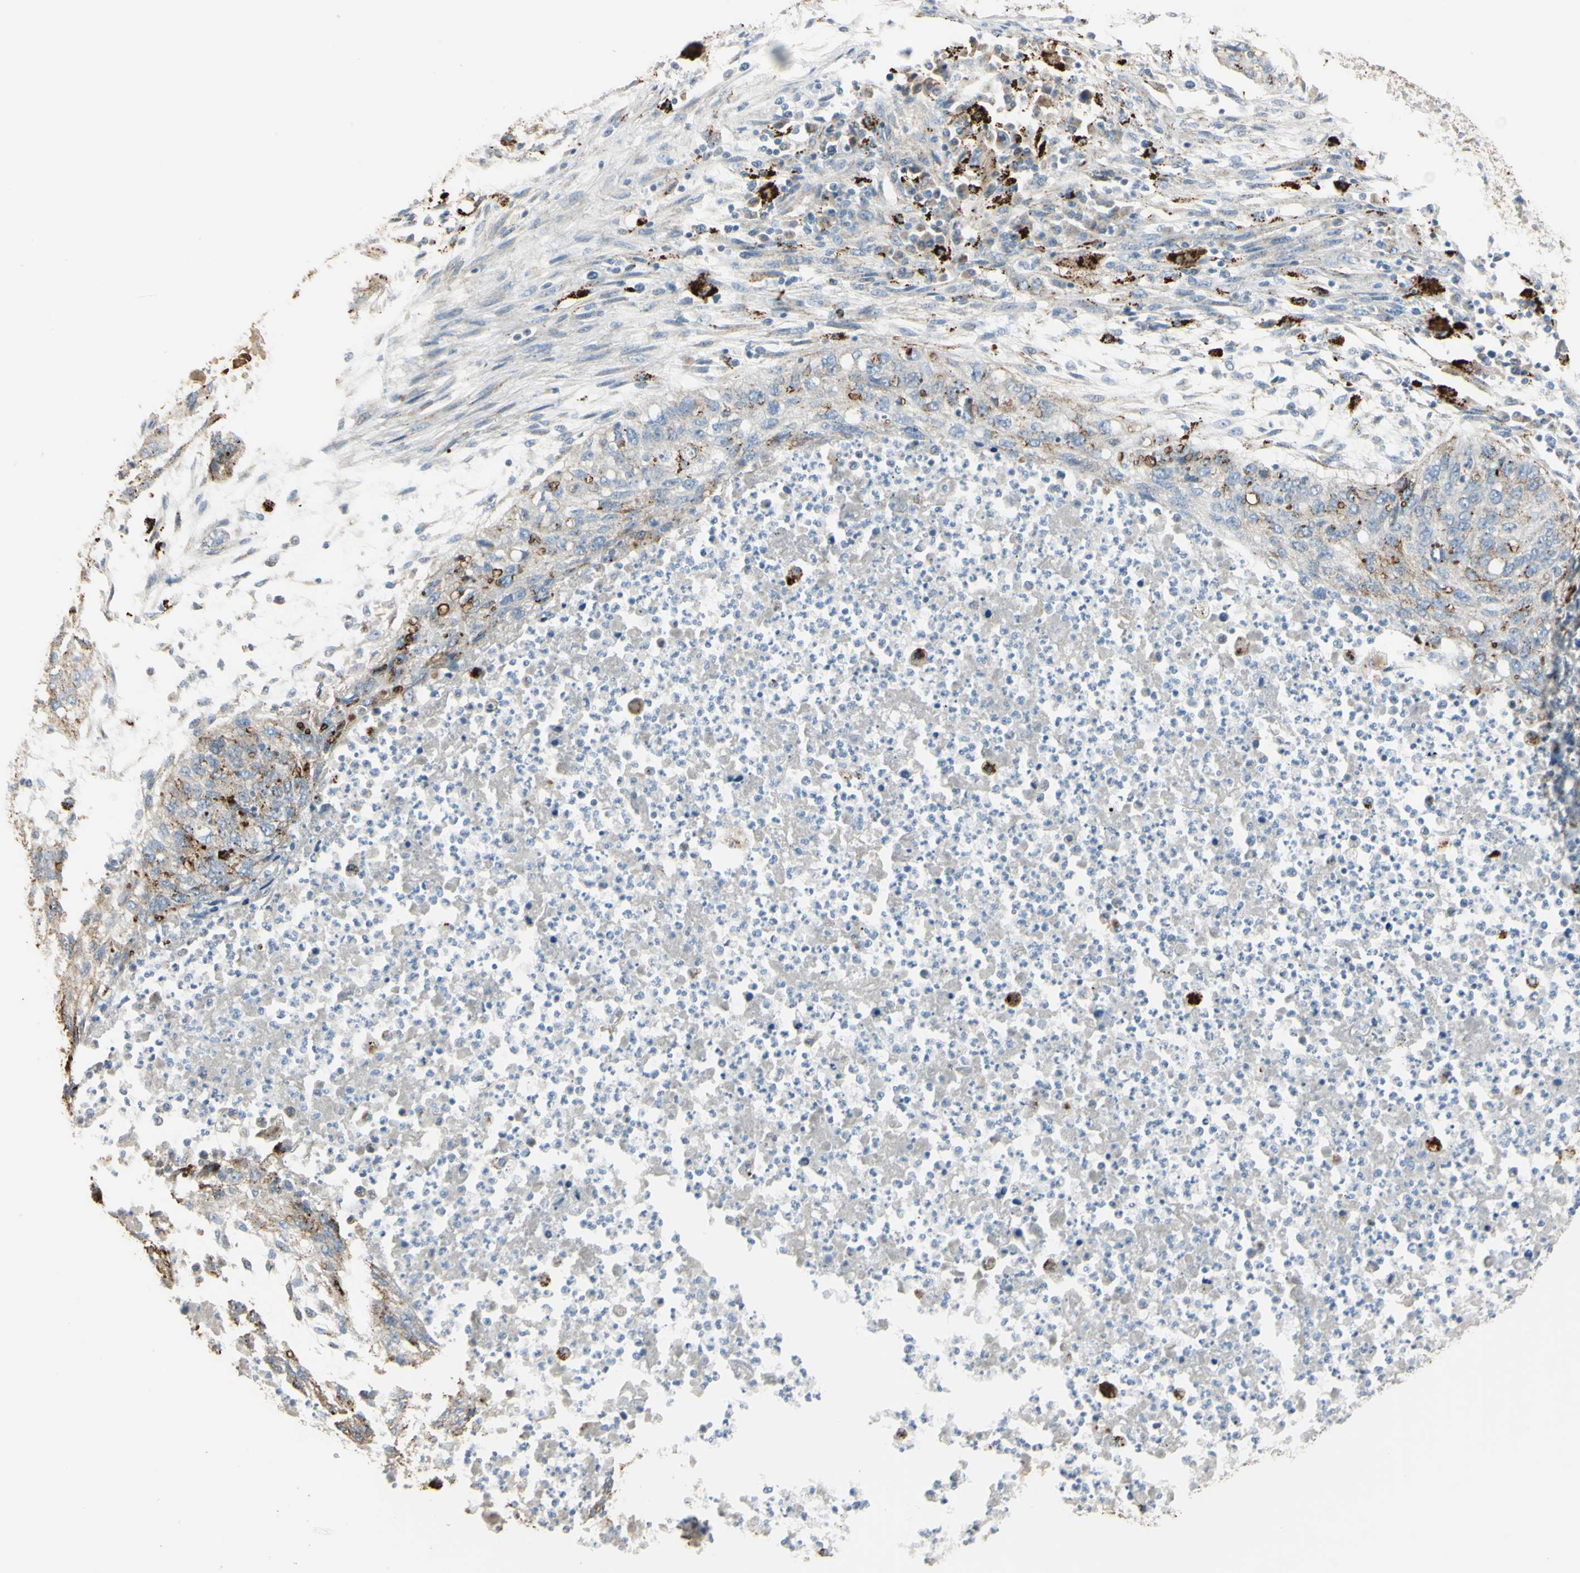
{"staining": {"intensity": "weak", "quantity": ">75%", "location": "cytoplasmic/membranous"}, "tissue": "lung cancer", "cell_type": "Tumor cells", "image_type": "cancer", "snomed": [{"axis": "morphology", "description": "Squamous cell carcinoma, NOS"}, {"axis": "topography", "description": "Lung"}], "caption": "Protein expression analysis of lung cancer reveals weak cytoplasmic/membranous positivity in about >75% of tumor cells. The protein is stained brown, and the nuclei are stained in blue (DAB IHC with brightfield microscopy, high magnification).", "gene": "ANGPTL1", "patient": {"sex": "female", "age": 63}}